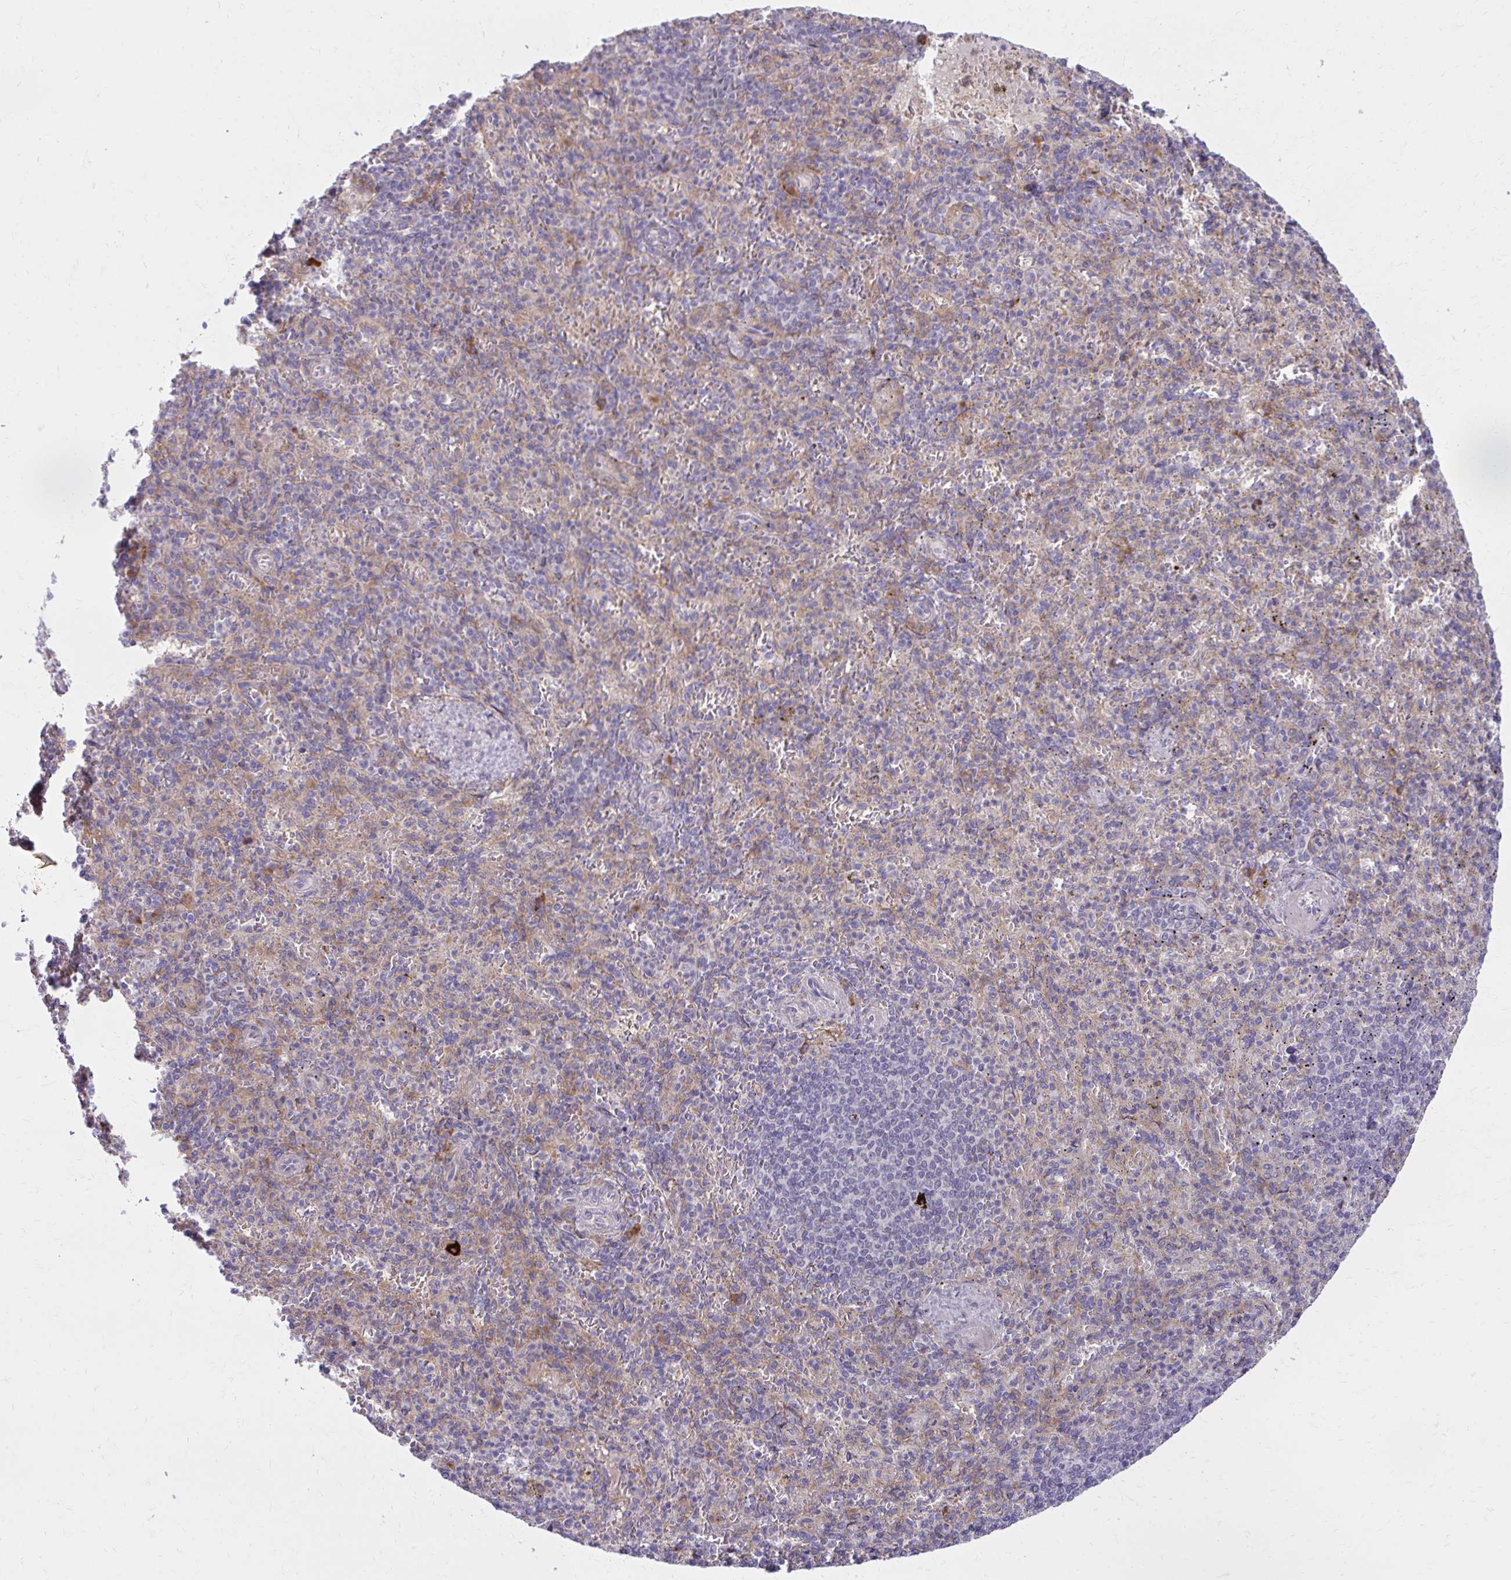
{"staining": {"intensity": "negative", "quantity": "none", "location": "none"}, "tissue": "spleen", "cell_type": "Cells in red pulp", "image_type": "normal", "snomed": [{"axis": "morphology", "description": "Normal tissue, NOS"}, {"axis": "topography", "description": "Spleen"}], "caption": "There is no significant staining in cells in red pulp of spleen. (Stains: DAB immunohistochemistry (IHC) with hematoxylin counter stain, Microscopy: brightfield microscopy at high magnification).", "gene": "CEMP1", "patient": {"sex": "female", "age": 74}}